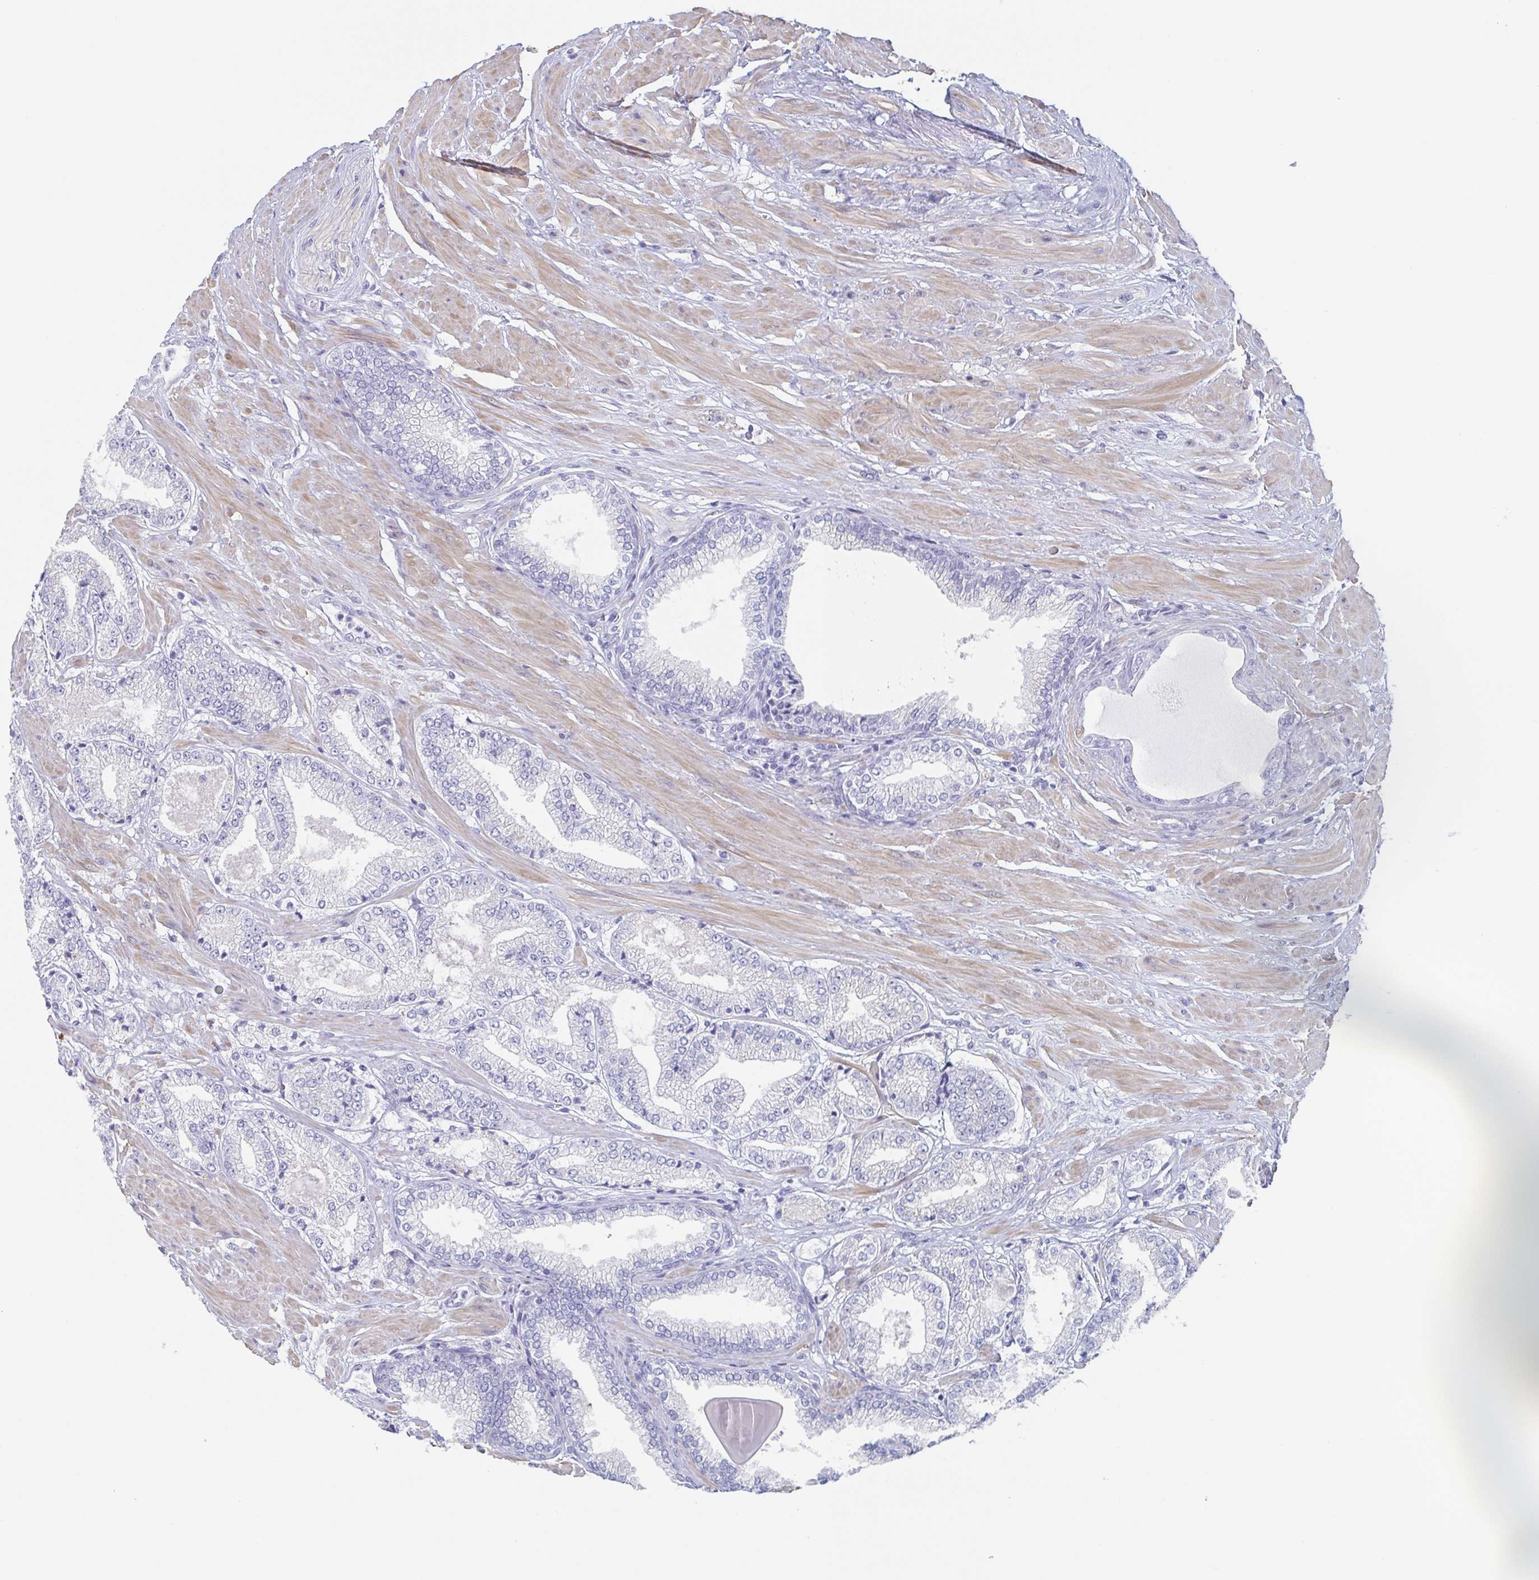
{"staining": {"intensity": "negative", "quantity": "none", "location": "none"}, "tissue": "prostate cancer", "cell_type": "Tumor cells", "image_type": "cancer", "snomed": [{"axis": "morphology", "description": "Adenocarcinoma, High grade"}, {"axis": "topography", "description": "Prostate"}], "caption": "The photomicrograph demonstrates no staining of tumor cells in prostate high-grade adenocarcinoma.", "gene": "TAGLN3", "patient": {"sex": "male", "age": 64}}